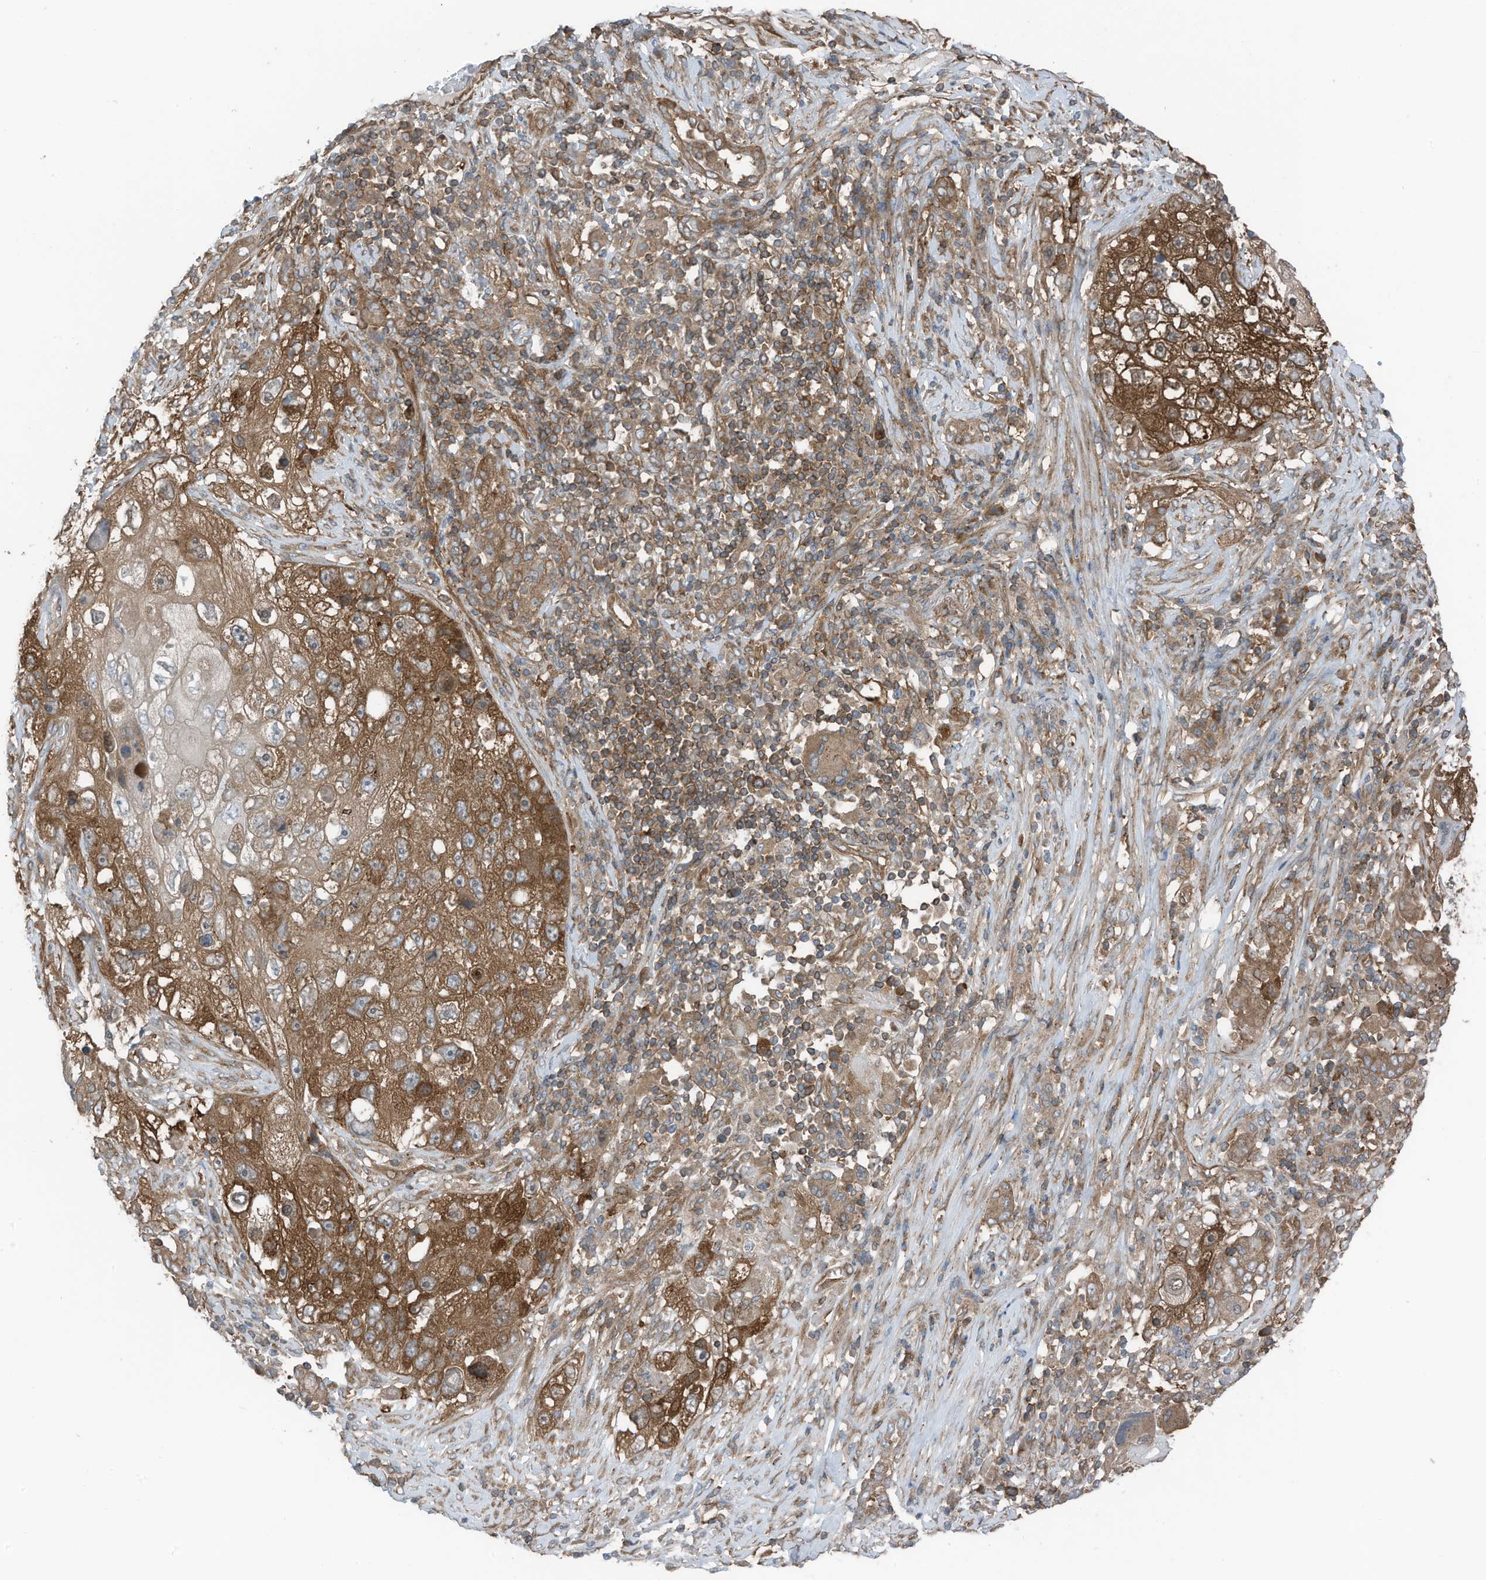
{"staining": {"intensity": "strong", "quantity": ">75%", "location": "cytoplasmic/membranous"}, "tissue": "lung cancer", "cell_type": "Tumor cells", "image_type": "cancer", "snomed": [{"axis": "morphology", "description": "Squamous cell carcinoma, NOS"}, {"axis": "topography", "description": "Lung"}], "caption": "A histopathology image of lung squamous cell carcinoma stained for a protein displays strong cytoplasmic/membranous brown staining in tumor cells.", "gene": "TXNDC9", "patient": {"sex": "male", "age": 61}}